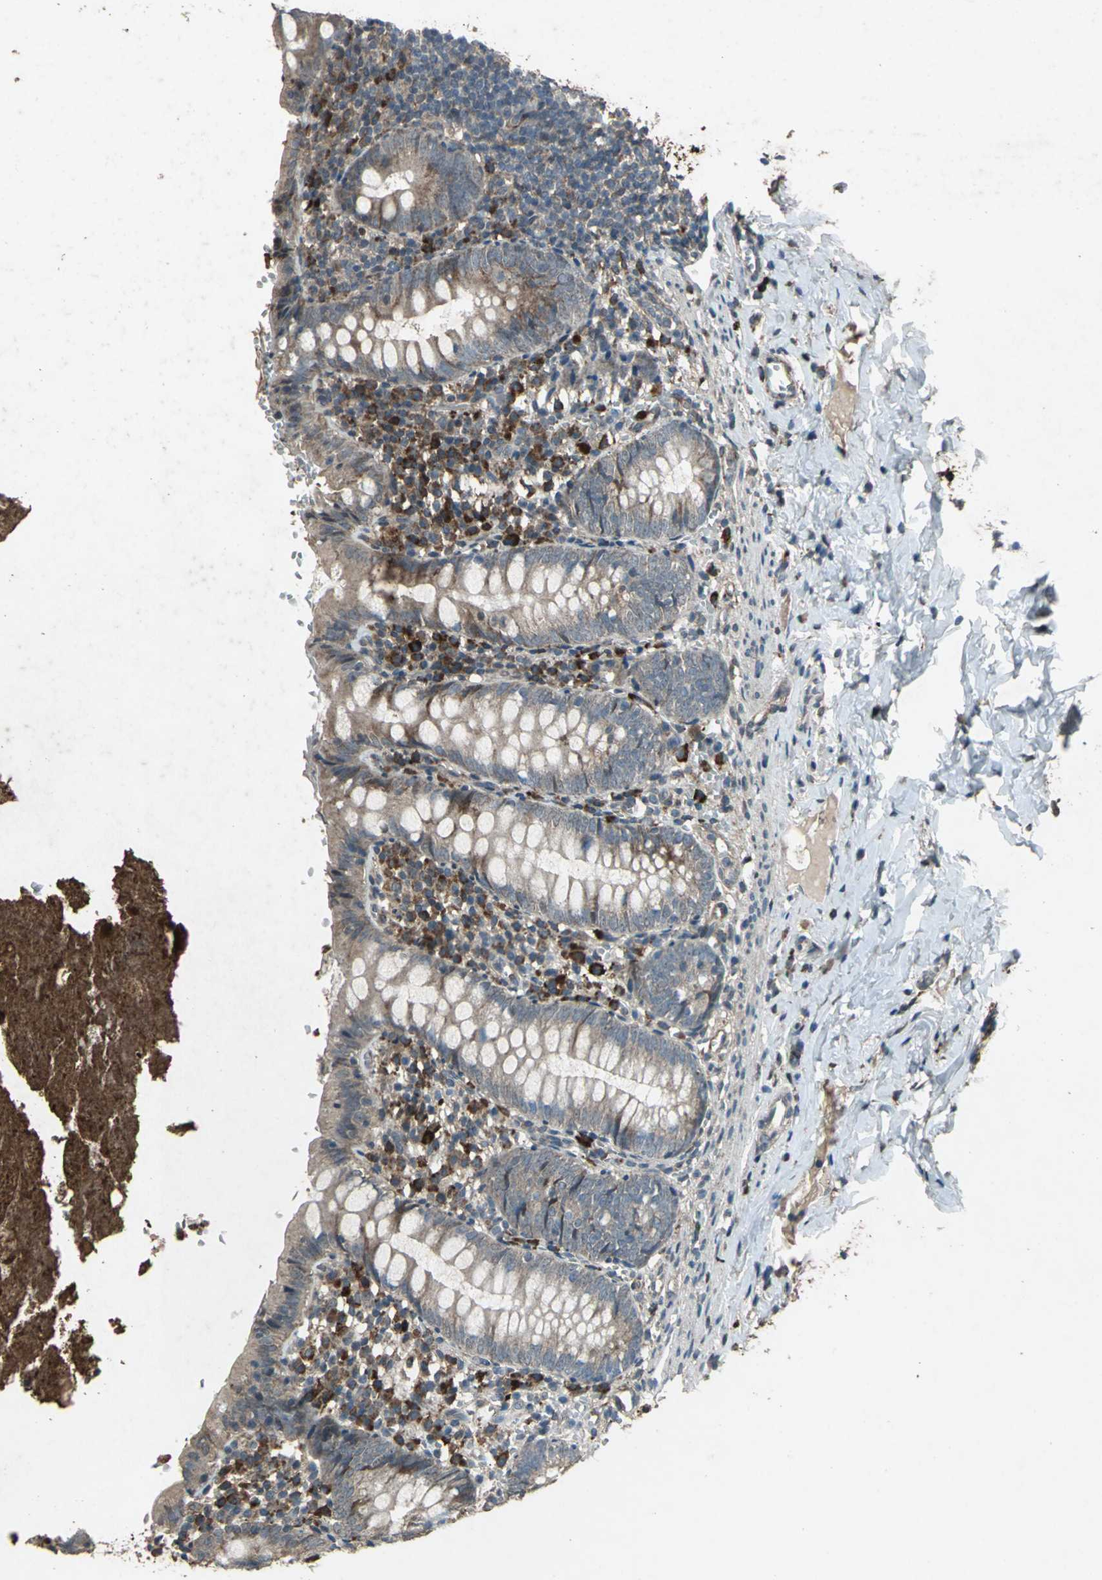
{"staining": {"intensity": "strong", "quantity": ">75%", "location": "cytoplasmic/membranous"}, "tissue": "appendix", "cell_type": "Glandular cells", "image_type": "normal", "snomed": [{"axis": "morphology", "description": "Normal tissue, NOS"}, {"axis": "topography", "description": "Appendix"}], "caption": "The photomicrograph exhibits staining of unremarkable appendix, revealing strong cytoplasmic/membranous protein staining (brown color) within glandular cells. The protein is stained brown, and the nuclei are stained in blue (DAB IHC with brightfield microscopy, high magnification).", "gene": "SEPTIN4", "patient": {"sex": "female", "age": 10}}